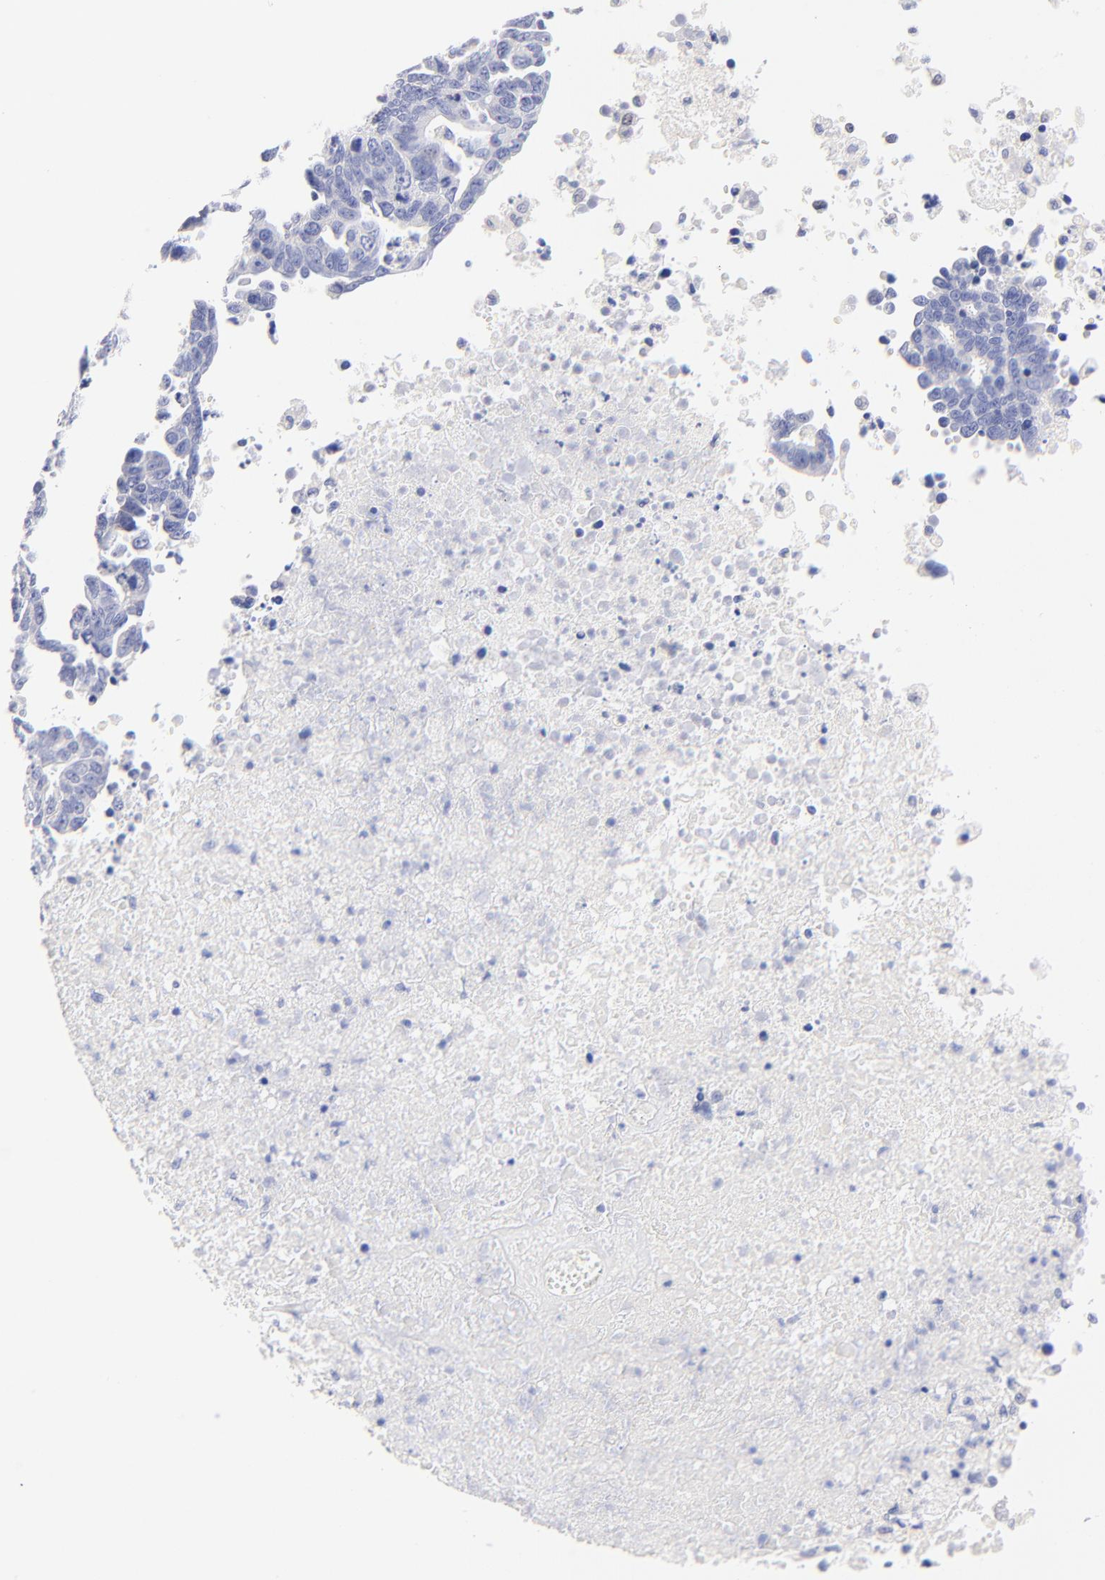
{"staining": {"intensity": "negative", "quantity": "none", "location": "none"}, "tissue": "ovarian cancer", "cell_type": "Tumor cells", "image_type": "cancer", "snomed": [{"axis": "morphology", "description": "Carcinoma, endometroid"}, {"axis": "morphology", "description": "Cystadenocarcinoma, serous, NOS"}, {"axis": "topography", "description": "Ovary"}], "caption": "There is no significant positivity in tumor cells of ovarian endometroid carcinoma.", "gene": "EBP", "patient": {"sex": "female", "age": 45}}